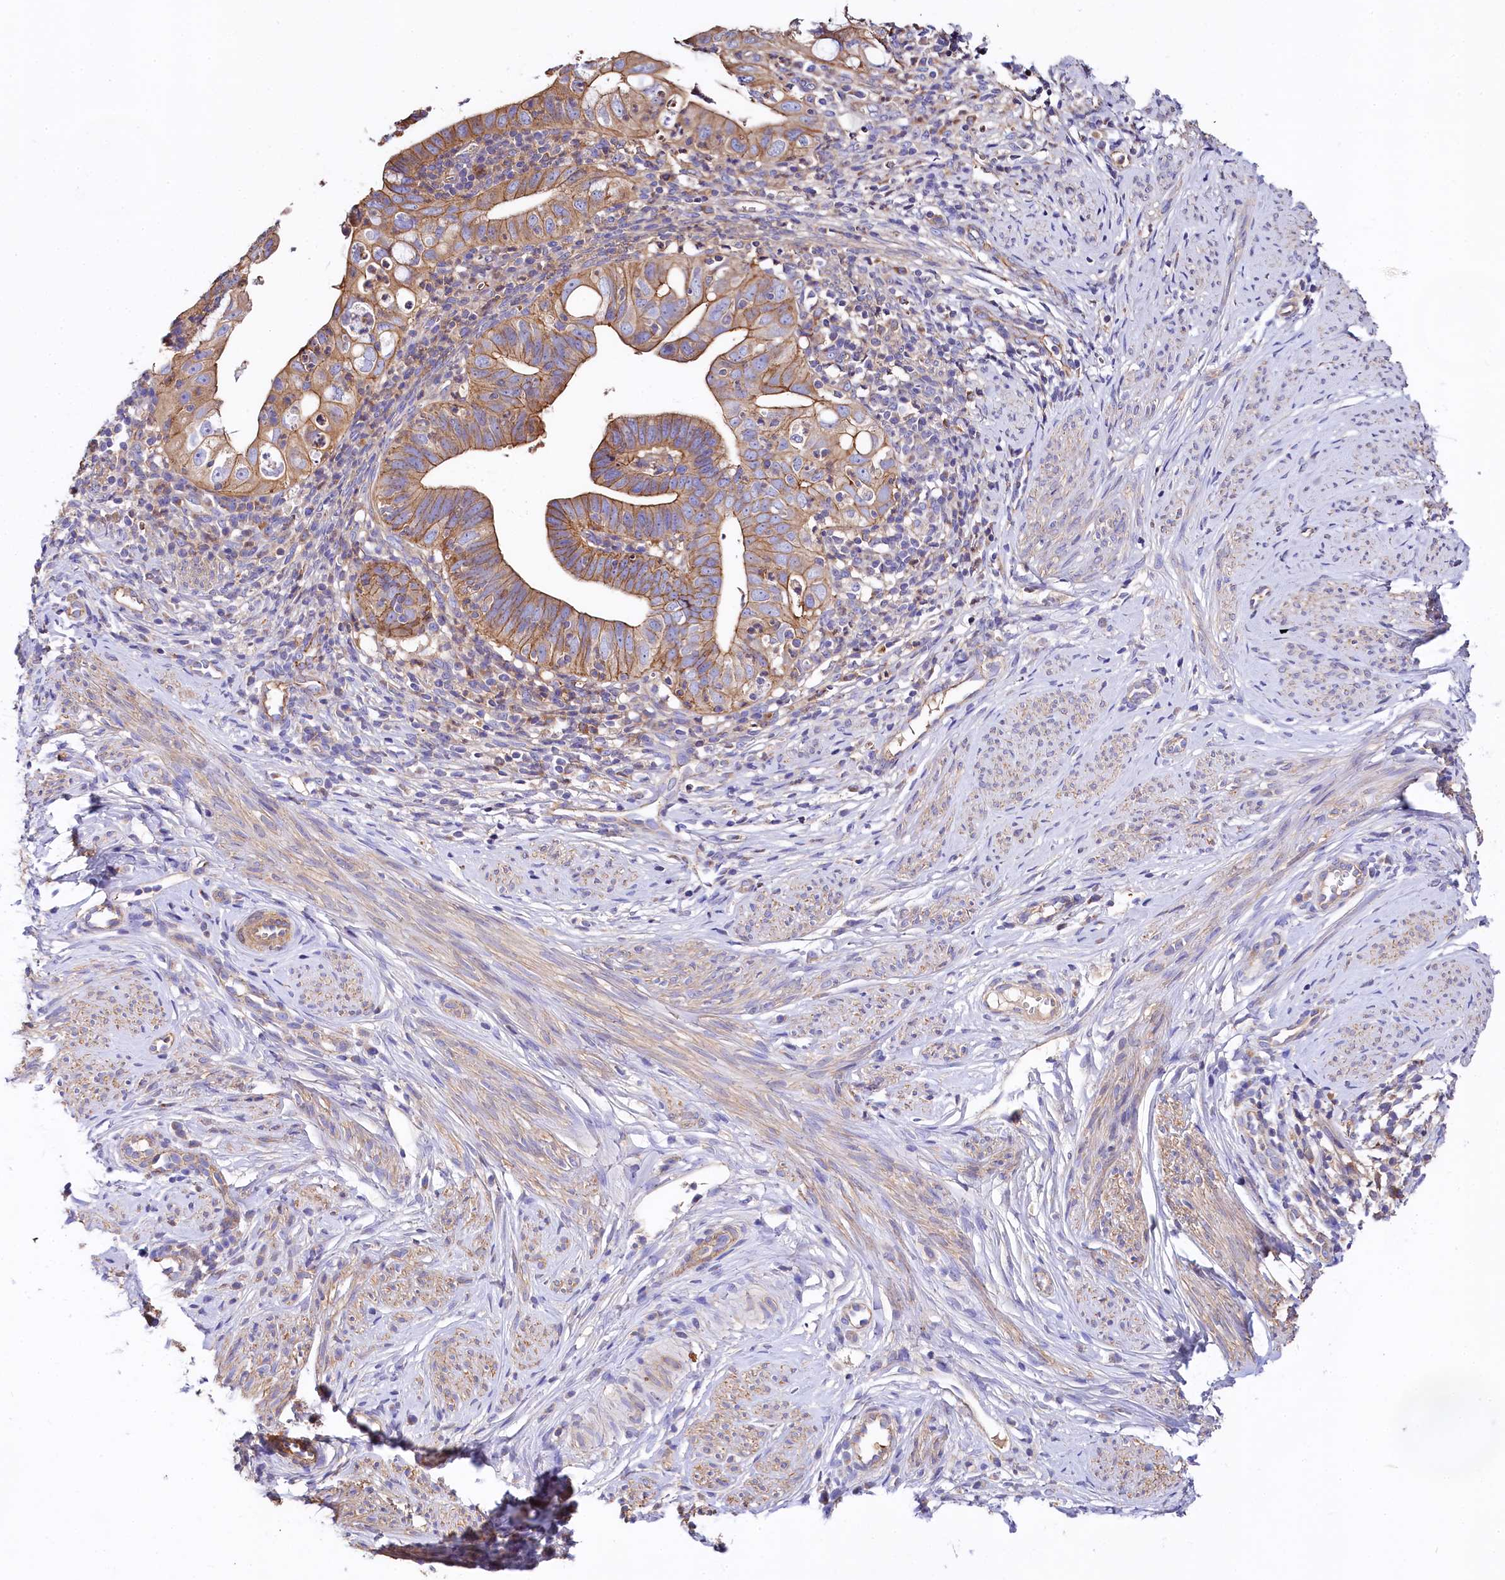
{"staining": {"intensity": "moderate", "quantity": ">75%", "location": "cytoplasmic/membranous"}, "tissue": "cervical cancer", "cell_type": "Tumor cells", "image_type": "cancer", "snomed": [{"axis": "morphology", "description": "Adenocarcinoma, NOS"}, {"axis": "topography", "description": "Cervix"}], "caption": "DAB (3,3'-diaminobenzidine) immunohistochemical staining of cervical cancer displays moderate cytoplasmic/membranous protein staining in about >75% of tumor cells. The staining was performed using DAB (3,3'-diaminobenzidine), with brown indicating positive protein expression. Nuclei are stained blue with hematoxylin.", "gene": "FCHSD2", "patient": {"sex": "female", "age": 36}}